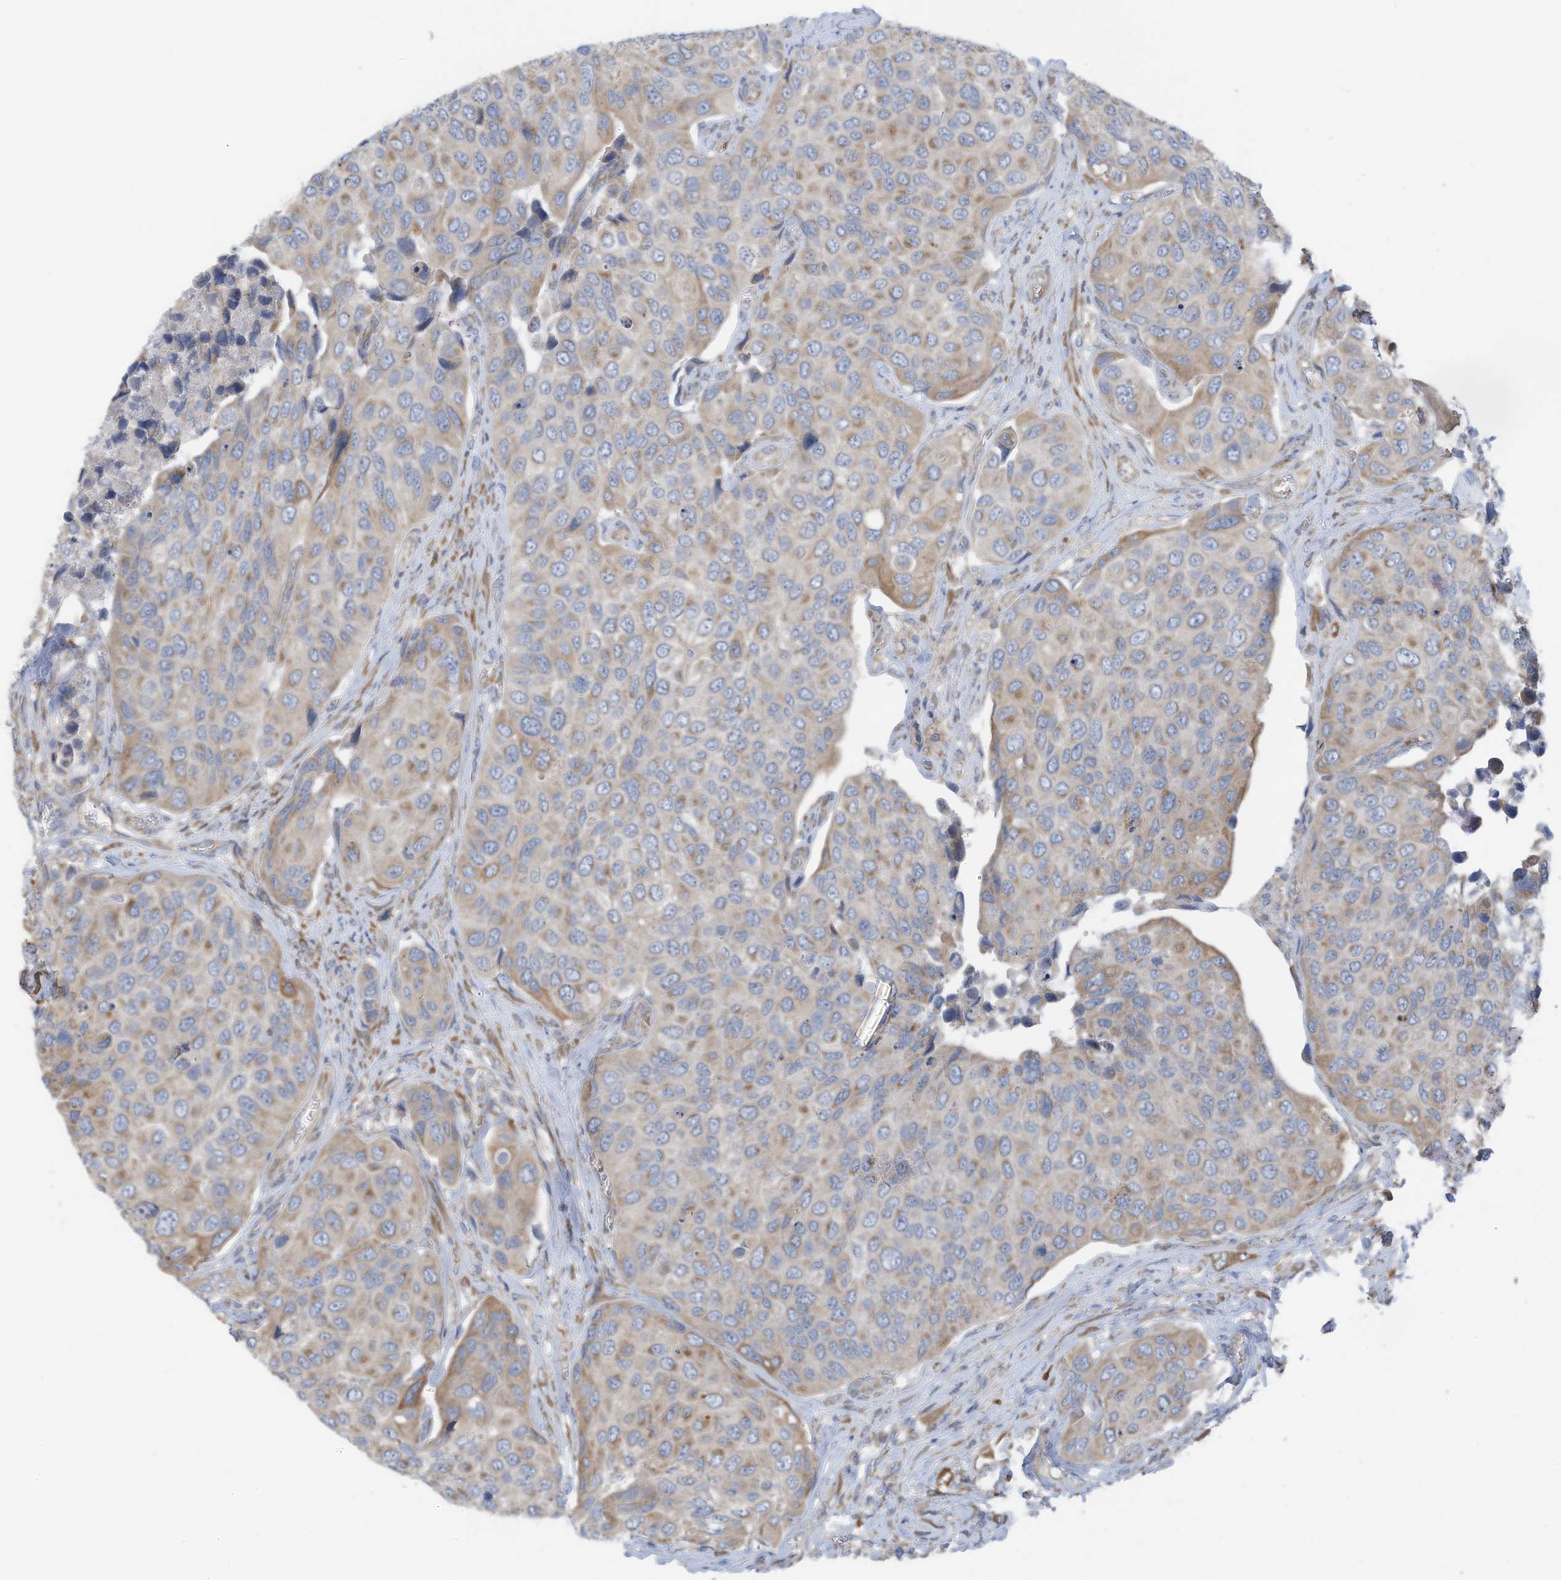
{"staining": {"intensity": "weak", "quantity": "<25%", "location": "cytoplasmic/membranous"}, "tissue": "urothelial cancer", "cell_type": "Tumor cells", "image_type": "cancer", "snomed": [{"axis": "morphology", "description": "Urothelial carcinoma, High grade"}, {"axis": "topography", "description": "Urinary bladder"}], "caption": "Immunohistochemical staining of human high-grade urothelial carcinoma reveals no significant positivity in tumor cells. (IHC, brightfield microscopy, high magnification).", "gene": "EOMES", "patient": {"sex": "male", "age": 74}}